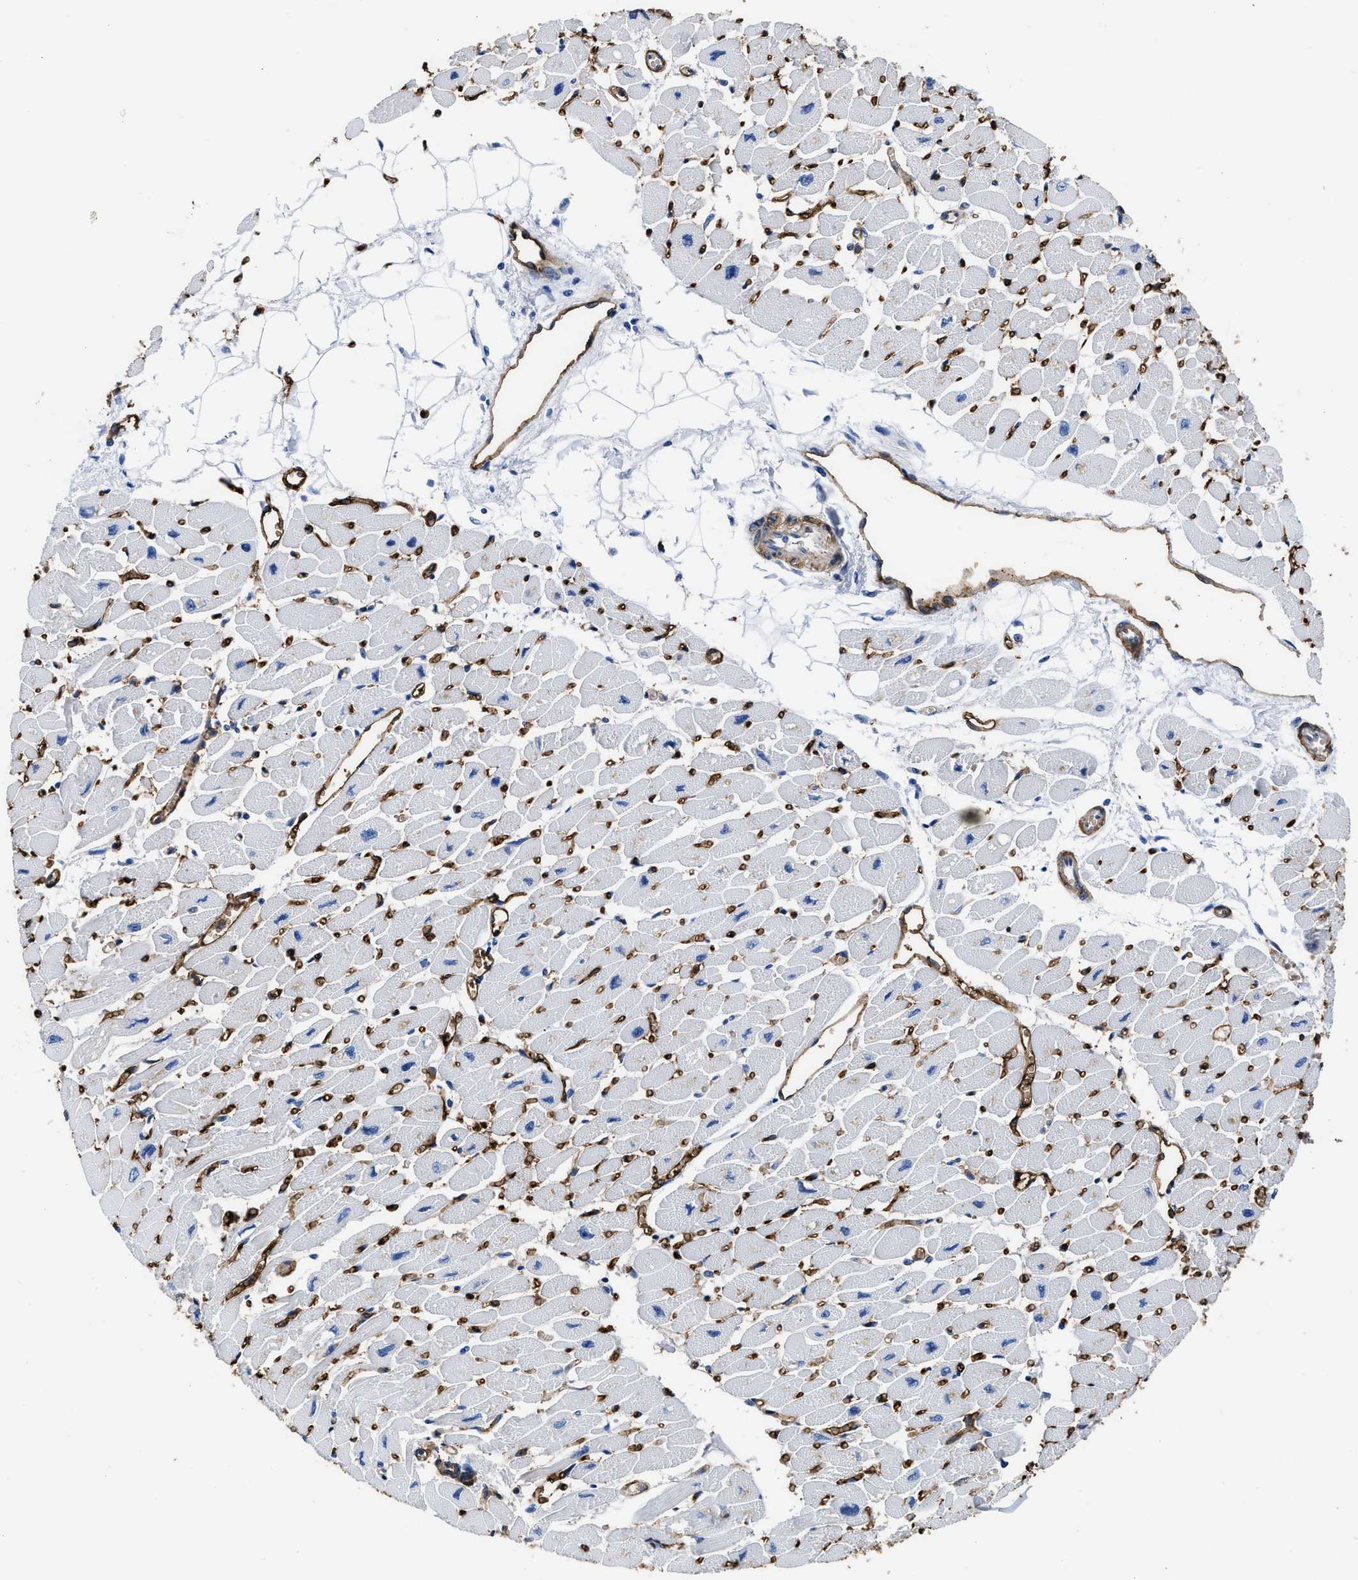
{"staining": {"intensity": "negative", "quantity": "none", "location": "none"}, "tissue": "heart muscle", "cell_type": "Cardiomyocytes", "image_type": "normal", "snomed": [{"axis": "morphology", "description": "Normal tissue, NOS"}, {"axis": "topography", "description": "Heart"}], "caption": "An immunohistochemistry histopathology image of normal heart muscle is shown. There is no staining in cardiomyocytes of heart muscle.", "gene": "AQP1", "patient": {"sex": "female", "age": 54}}